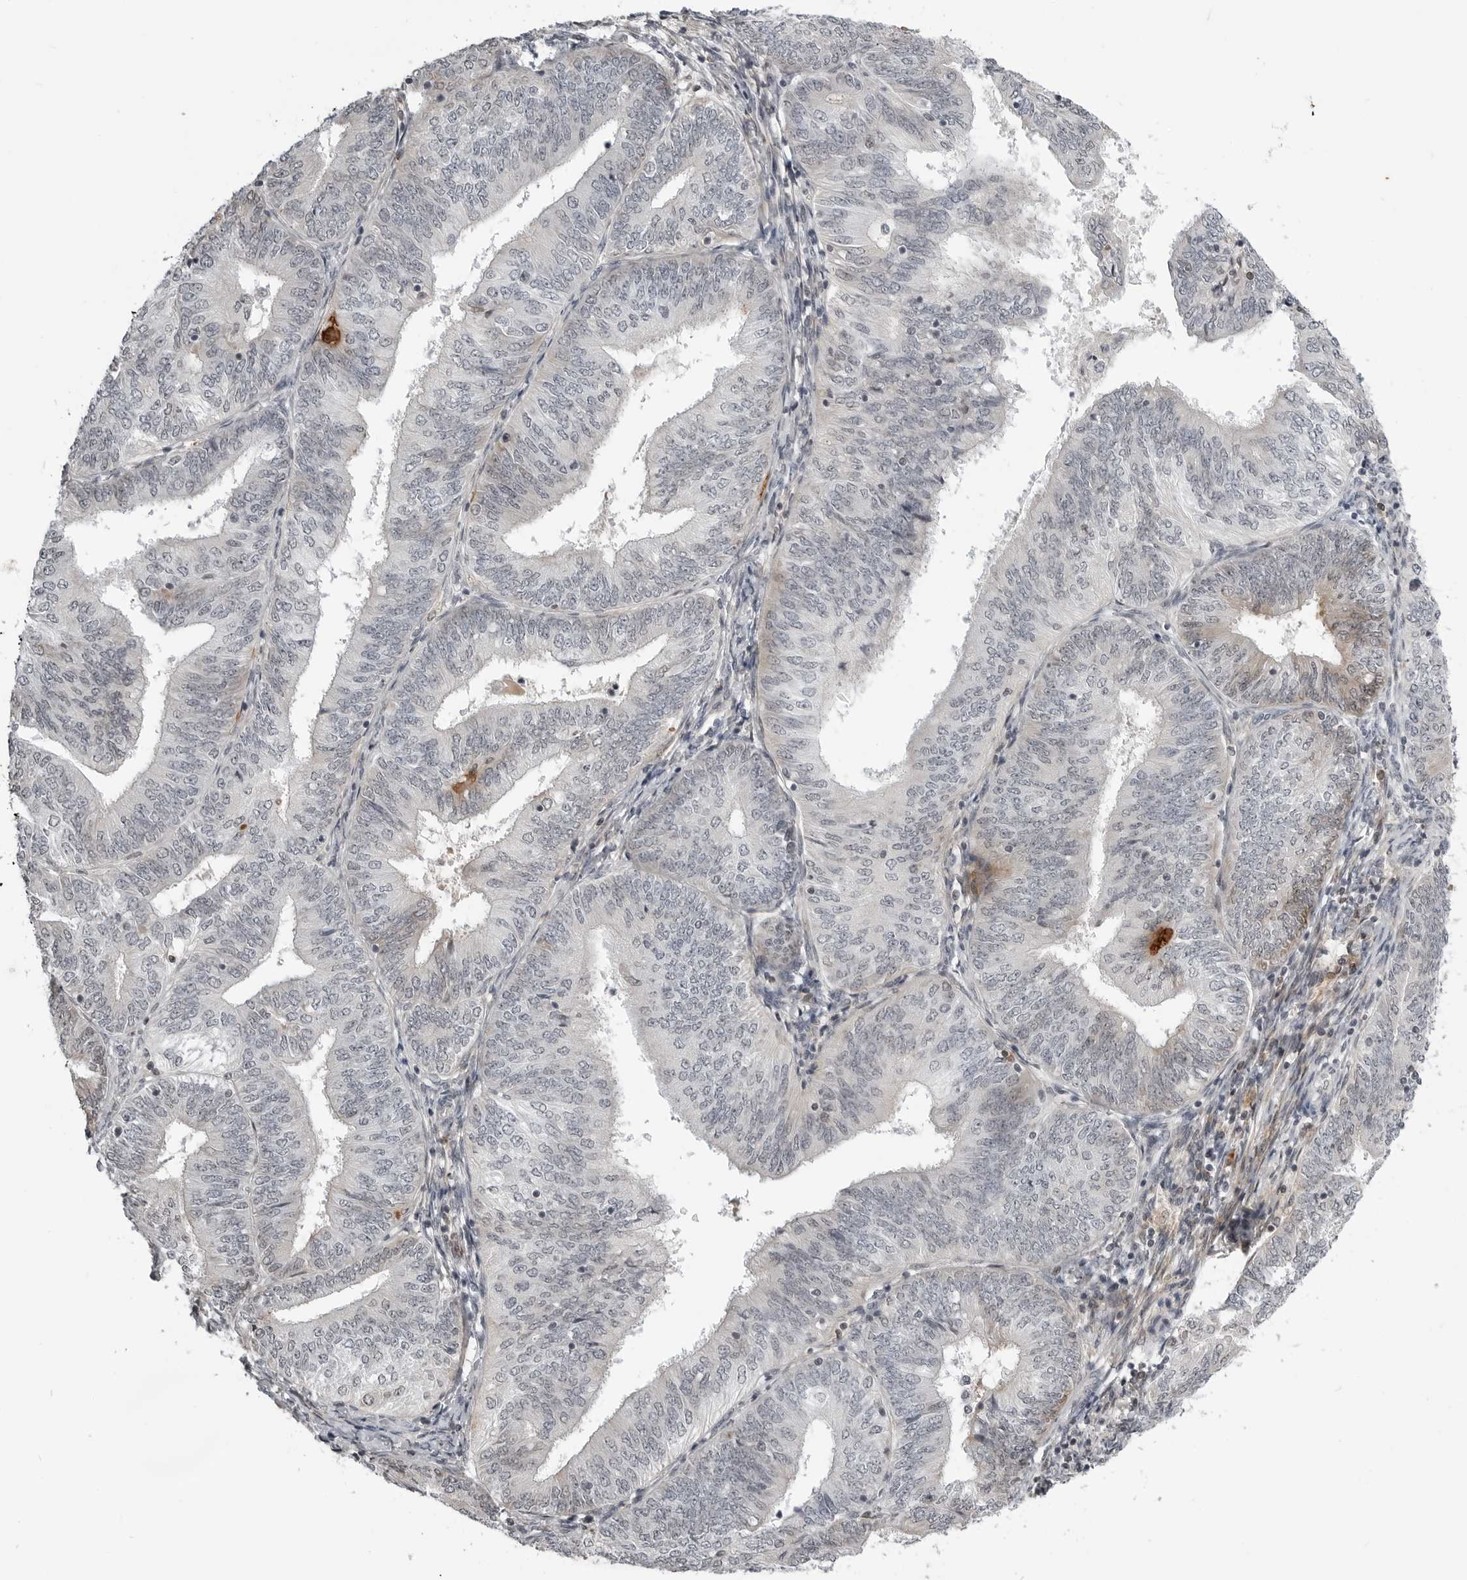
{"staining": {"intensity": "negative", "quantity": "none", "location": "none"}, "tissue": "endometrial cancer", "cell_type": "Tumor cells", "image_type": "cancer", "snomed": [{"axis": "morphology", "description": "Adenocarcinoma, NOS"}, {"axis": "topography", "description": "Endometrium"}], "caption": "High magnification brightfield microscopy of endometrial cancer (adenocarcinoma) stained with DAB (3,3'-diaminobenzidine) (brown) and counterstained with hematoxylin (blue): tumor cells show no significant expression.", "gene": "CXCR5", "patient": {"sex": "female", "age": 58}}